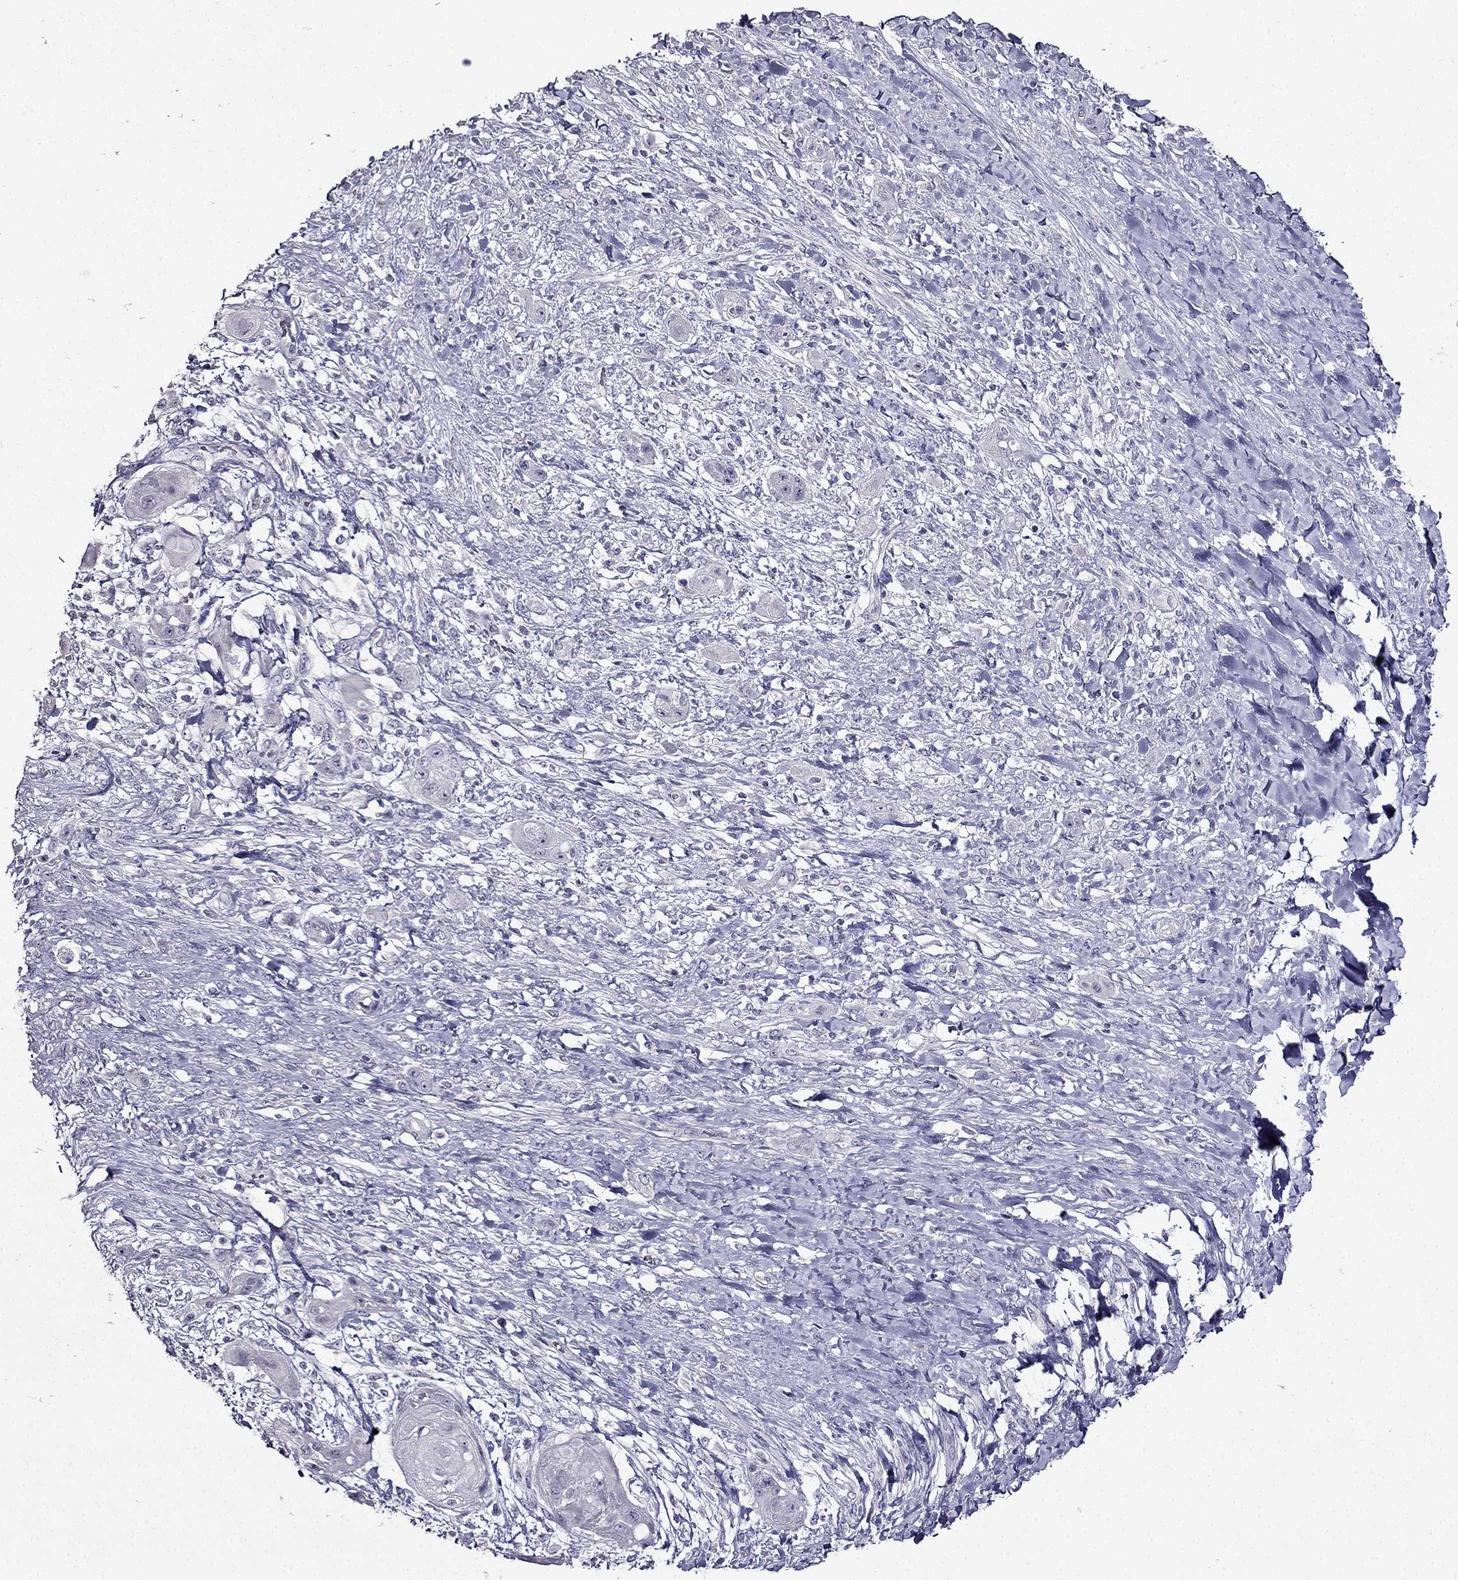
{"staining": {"intensity": "negative", "quantity": "none", "location": "none"}, "tissue": "skin cancer", "cell_type": "Tumor cells", "image_type": "cancer", "snomed": [{"axis": "morphology", "description": "Squamous cell carcinoma, NOS"}, {"axis": "topography", "description": "Skin"}], "caption": "This photomicrograph is of skin cancer stained with immunohistochemistry (IHC) to label a protein in brown with the nuclei are counter-stained blue. There is no expression in tumor cells. The staining is performed using DAB (3,3'-diaminobenzidine) brown chromogen with nuclei counter-stained in using hematoxylin.", "gene": "TMEM266", "patient": {"sex": "male", "age": 62}}